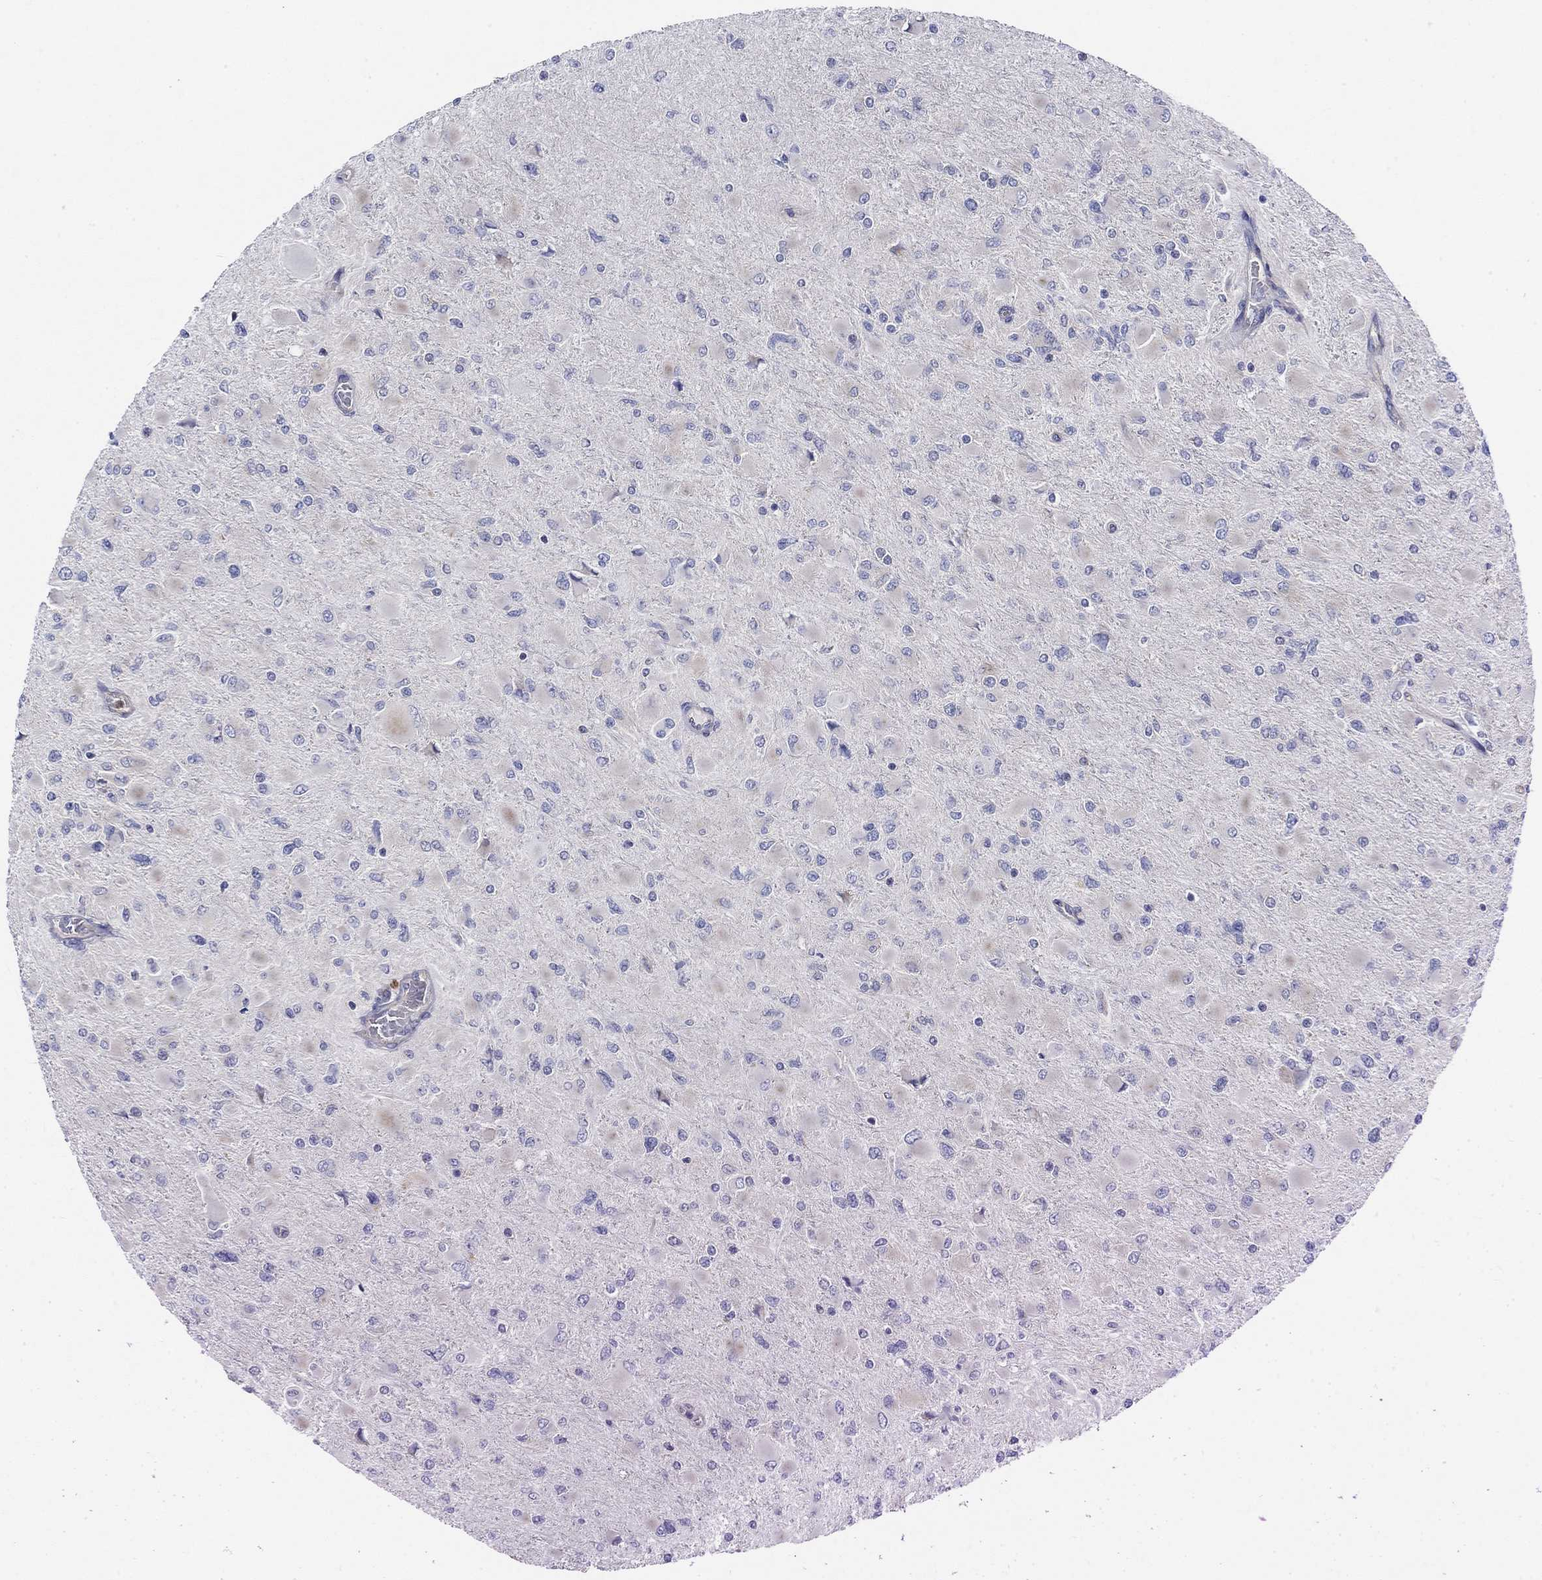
{"staining": {"intensity": "negative", "quantity": "none", "location": "none"}, "tissue": "glioma", "cell_type": "Tumor cells", "image_type": "cancer", "snomed": [{"axis": "morphology", "description": "Glioma, malignant, High grade"}, {"axis": "topography", "description": "Cerebral cortex"}], "caption": "Protein analysis of glioma reveals no significant expression in tumor cells.", "gene": "CFAP61", "patient": {"sex": "female", "age": 36}}